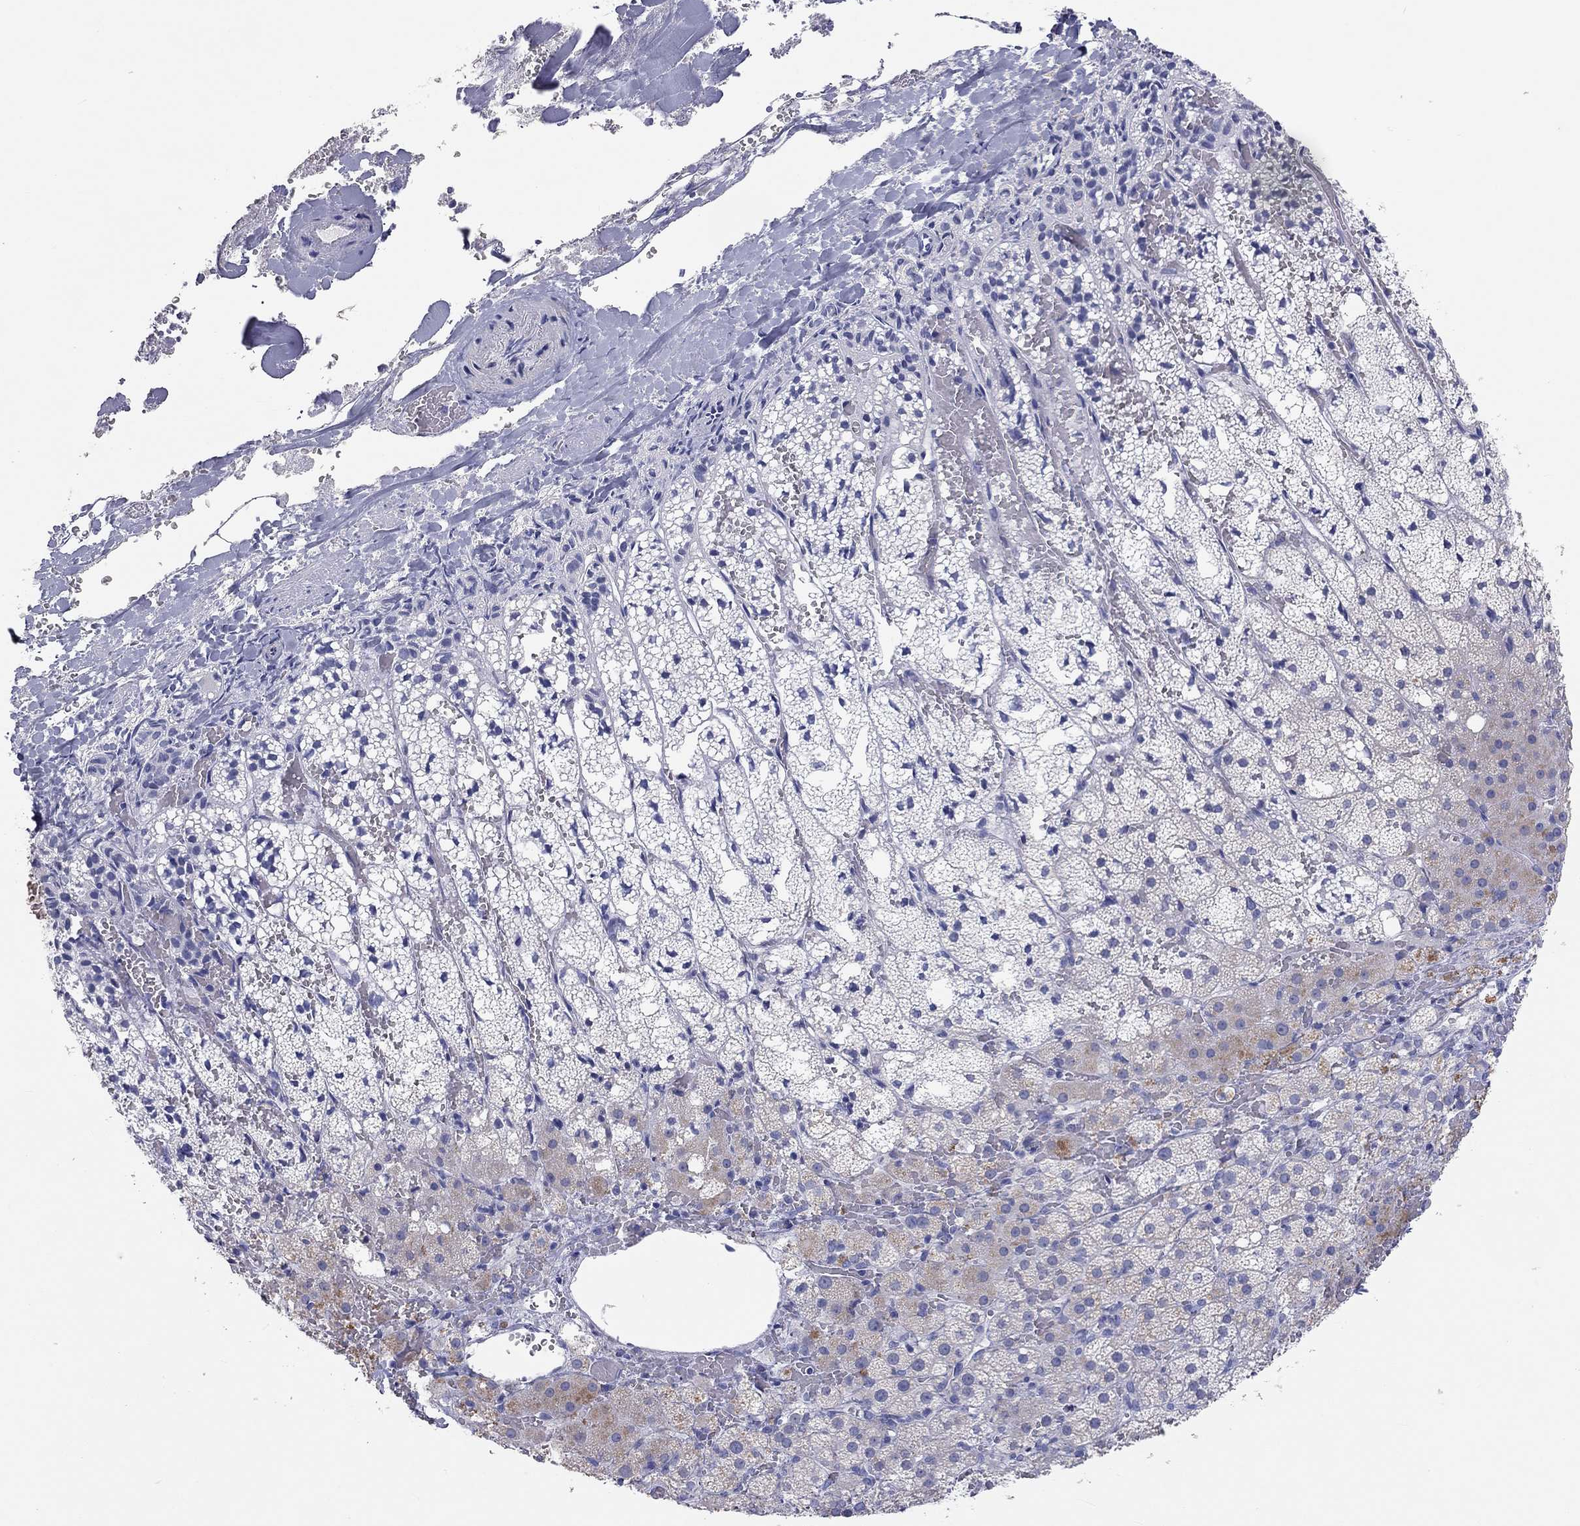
{"staining": {"intensity": "negative", "quantity": "none", "location": "none"}, "tissue": "adrenal gland", "cell_type": "Glandular cells", "image_type": "normal", "snomed": [{"axis": "morphology", "description": "Normal tissue, NOS"}, {"axis": "topography", "description": "Adrenal gland"}], "caption": "Human adrenal gland stained for a protein using immunohistochemistry shows no expression in glandular cells.", "gene": "PCDHGC5", "patient": {"sex": "male", "age": 53}}